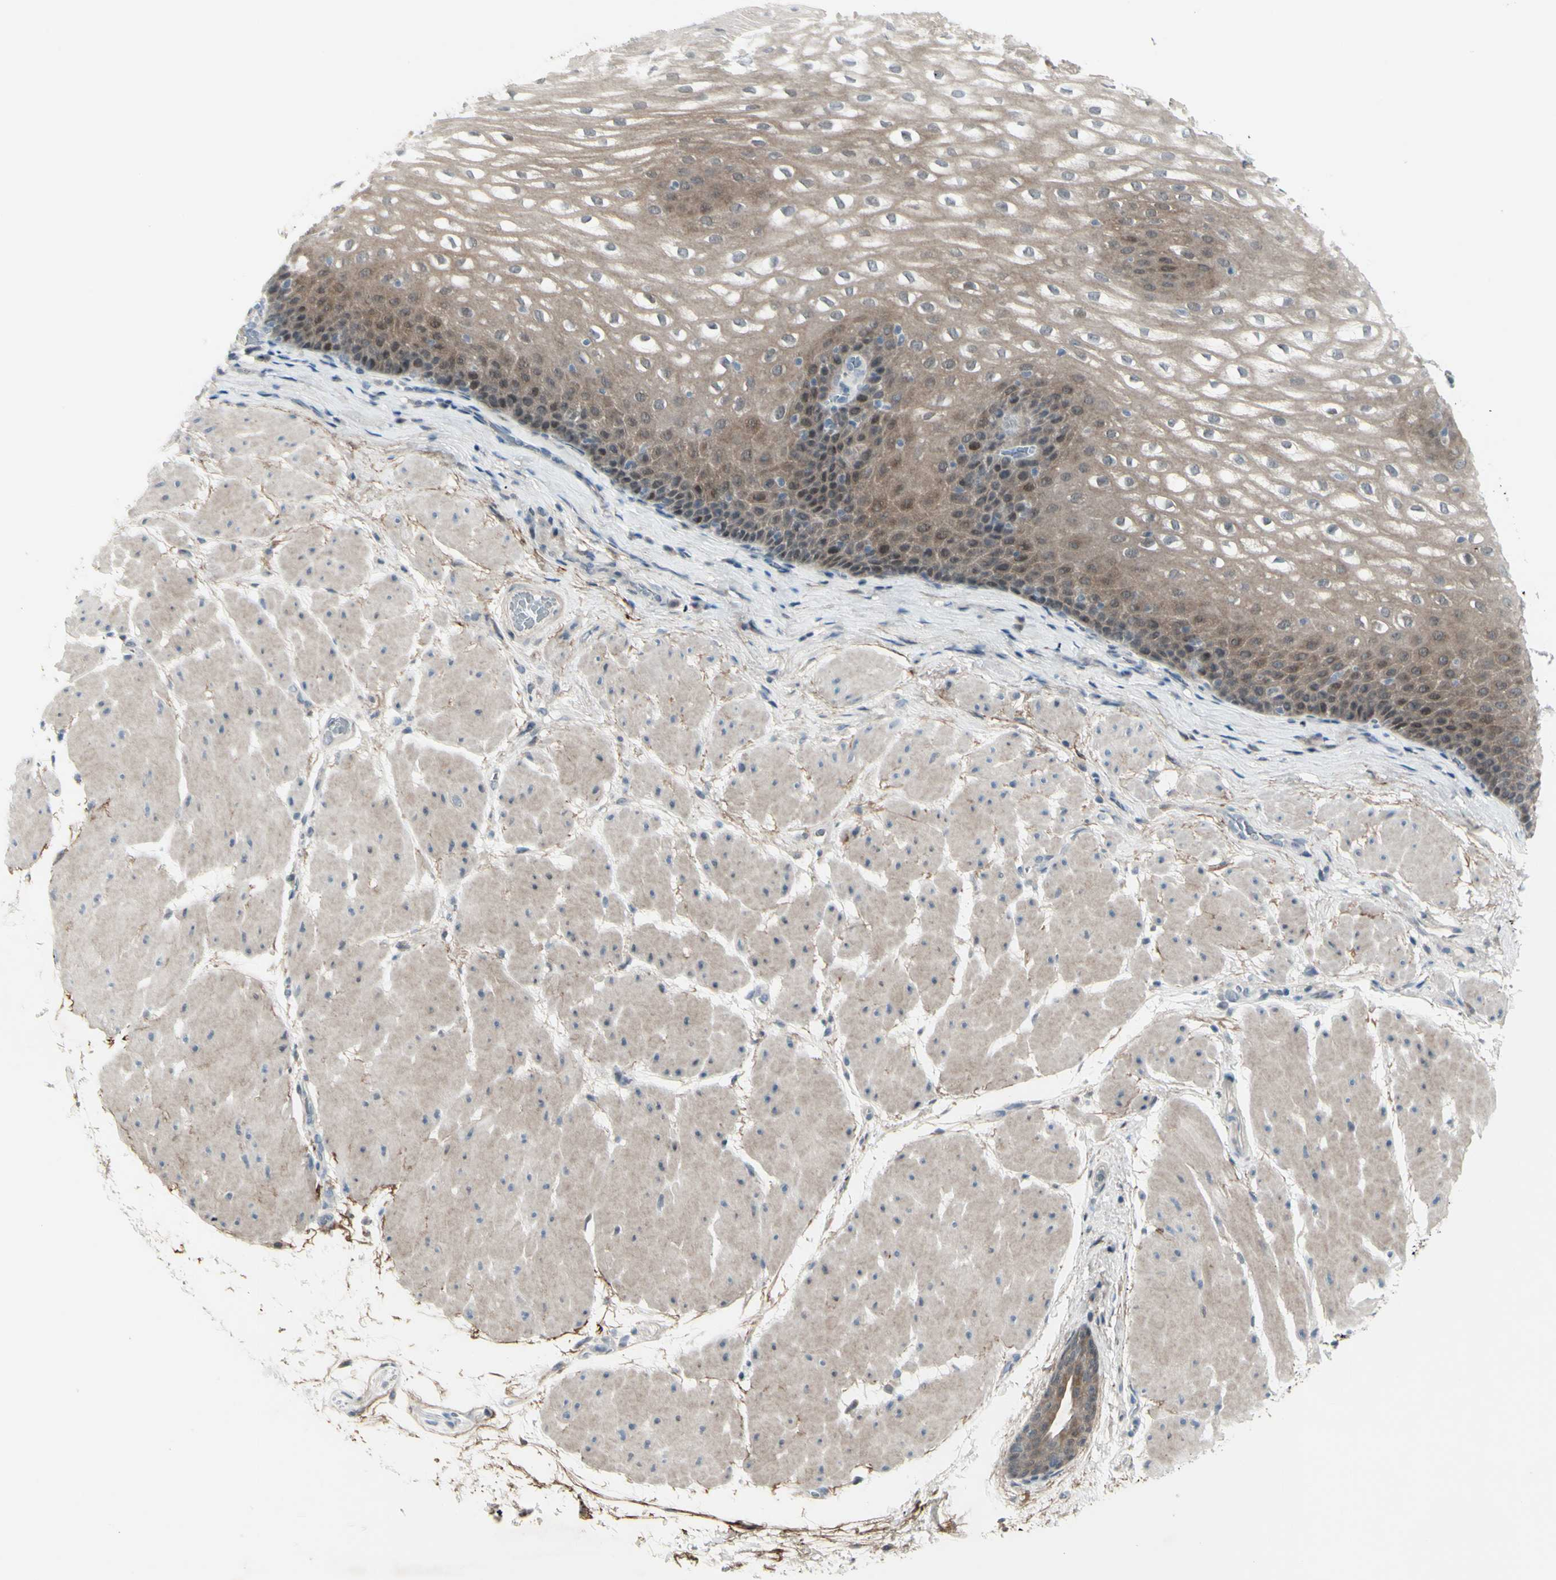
{"staining": {"intensity": "moderate", "quantity": ">75%", "location": "cytoplasmic/membranous"}, "tissue": "esophagus", "cell_type": "Squamous epithelial cells", "image_type": "normal", "snomed": [{"axis": "morphology", "description": "Normal tissue, NOS"}, {"axis": "topography", "description": "Esophagus"}], "caption": "Immunohistochemical staining of normal human esophagus reveals >75% levels of moderate cytoplasmic/membranous protein staining in about >75% of squamous epithelial cells.", "gene": "ETNK1", "patient": {"sex": "male", "age": 48}}